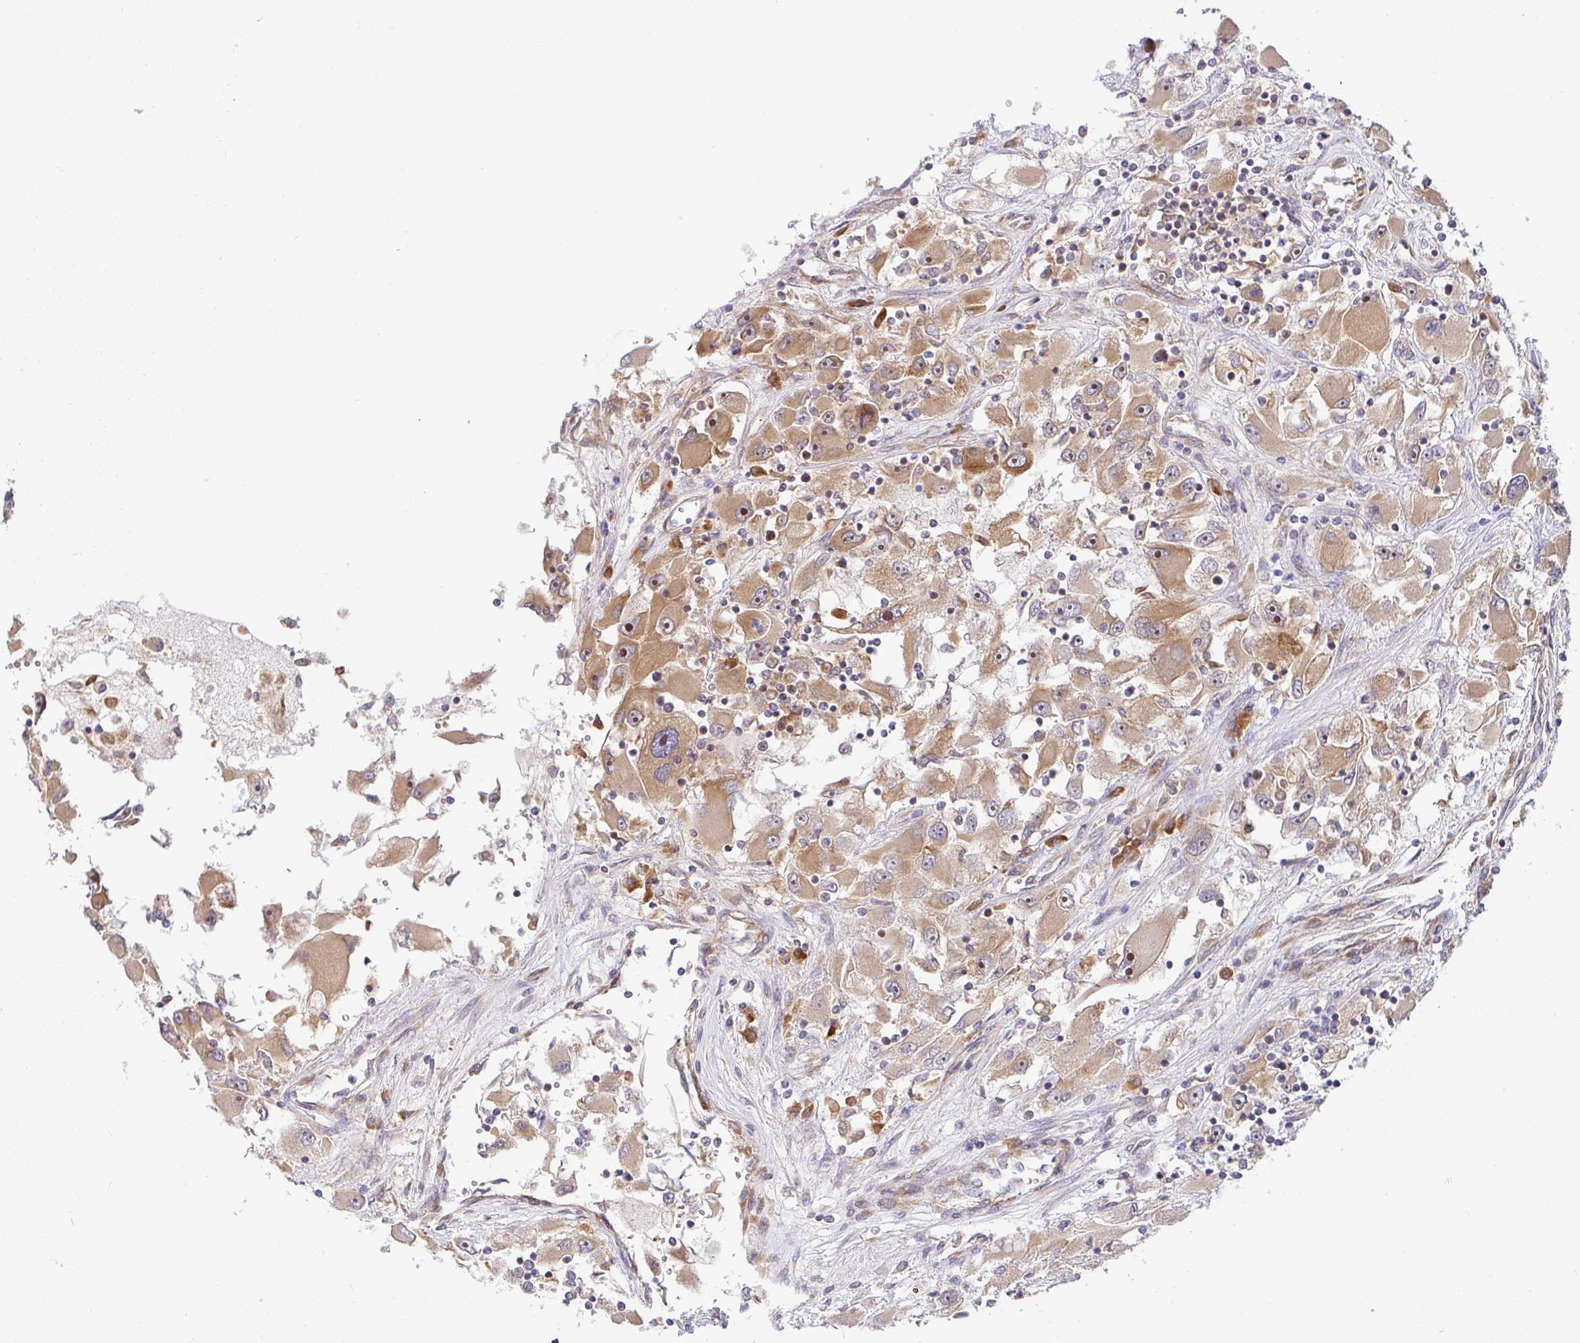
{"staining": {"intensity": "moderate", "quantity": ">75%", "location": "cytoplasmic/membranous"}, "tissue": "renal cancer", "cell_type": "Tumor cells", "image_type": "cancer", "snomed": [{"axis": "morphology", "description": "Adenocarcinoma, NOS"}, {"axis": "topography", "description": "Kidney"}], "caption": "This is an image of immunohistochemistry (IHC) staining of renal cancer (adenocarcinoma), which shows moderate positivity in the cytoplasmic/membranous of tumor cells.", "gene": "DERL2", "patient": {"sex": "female", "age": 52}}